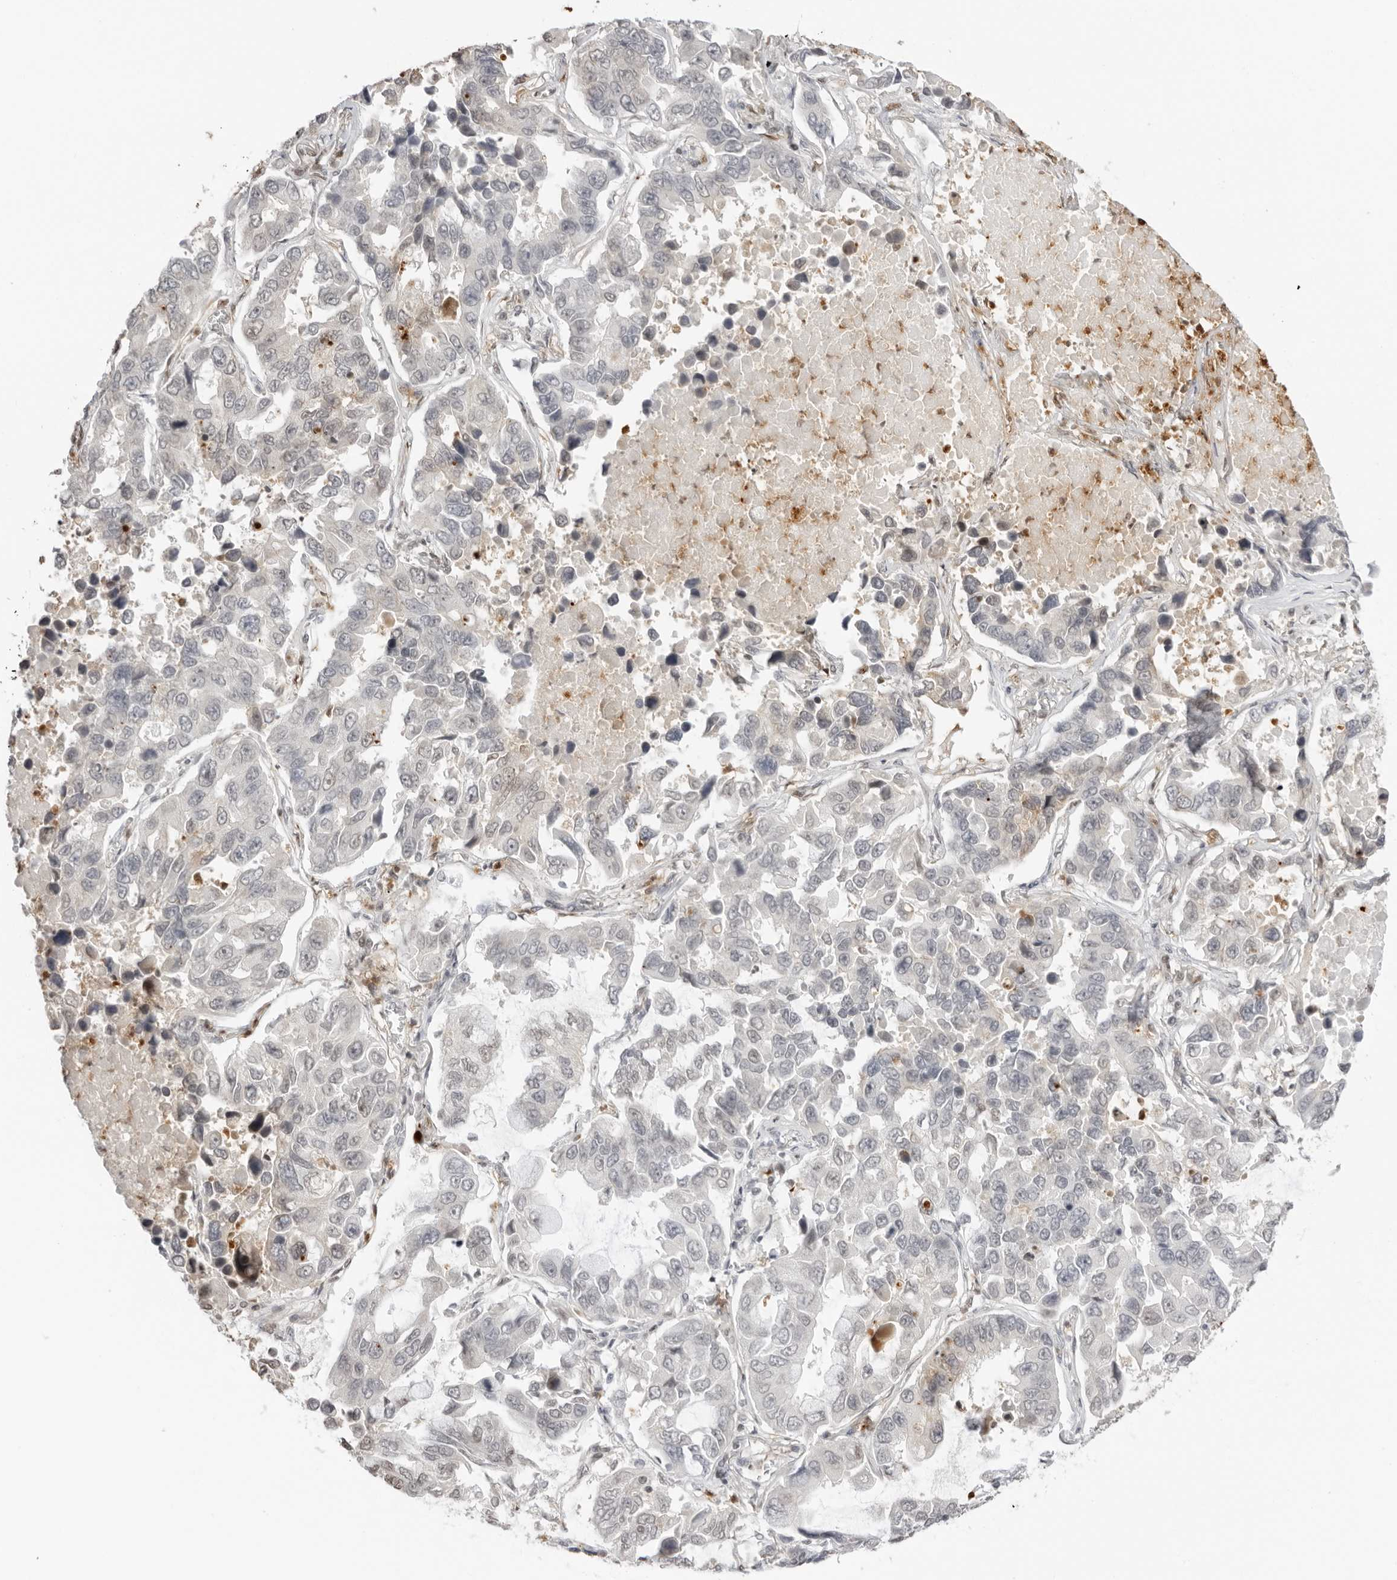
{"staining": {"intensity": "negative", "quantity": "none", "location": "none"}, "tissue": "lung cancer", "cell_type": "Tumor cells", "image_type": "cancer", "snomed": [{"axis": "morphology", "description": "Adenocarcinoma, NOS"}, {"axis": "topography", "description": "Lung"}], "caption": "High magnification brightfield microscopy of lung adenocarcinoma stained with DAB (brown) and counterstained with hematoxylin (blue): tumor cells show no significant expression.", "gene": "RNF146", "patient": {"sex": "male", "age": 64}}